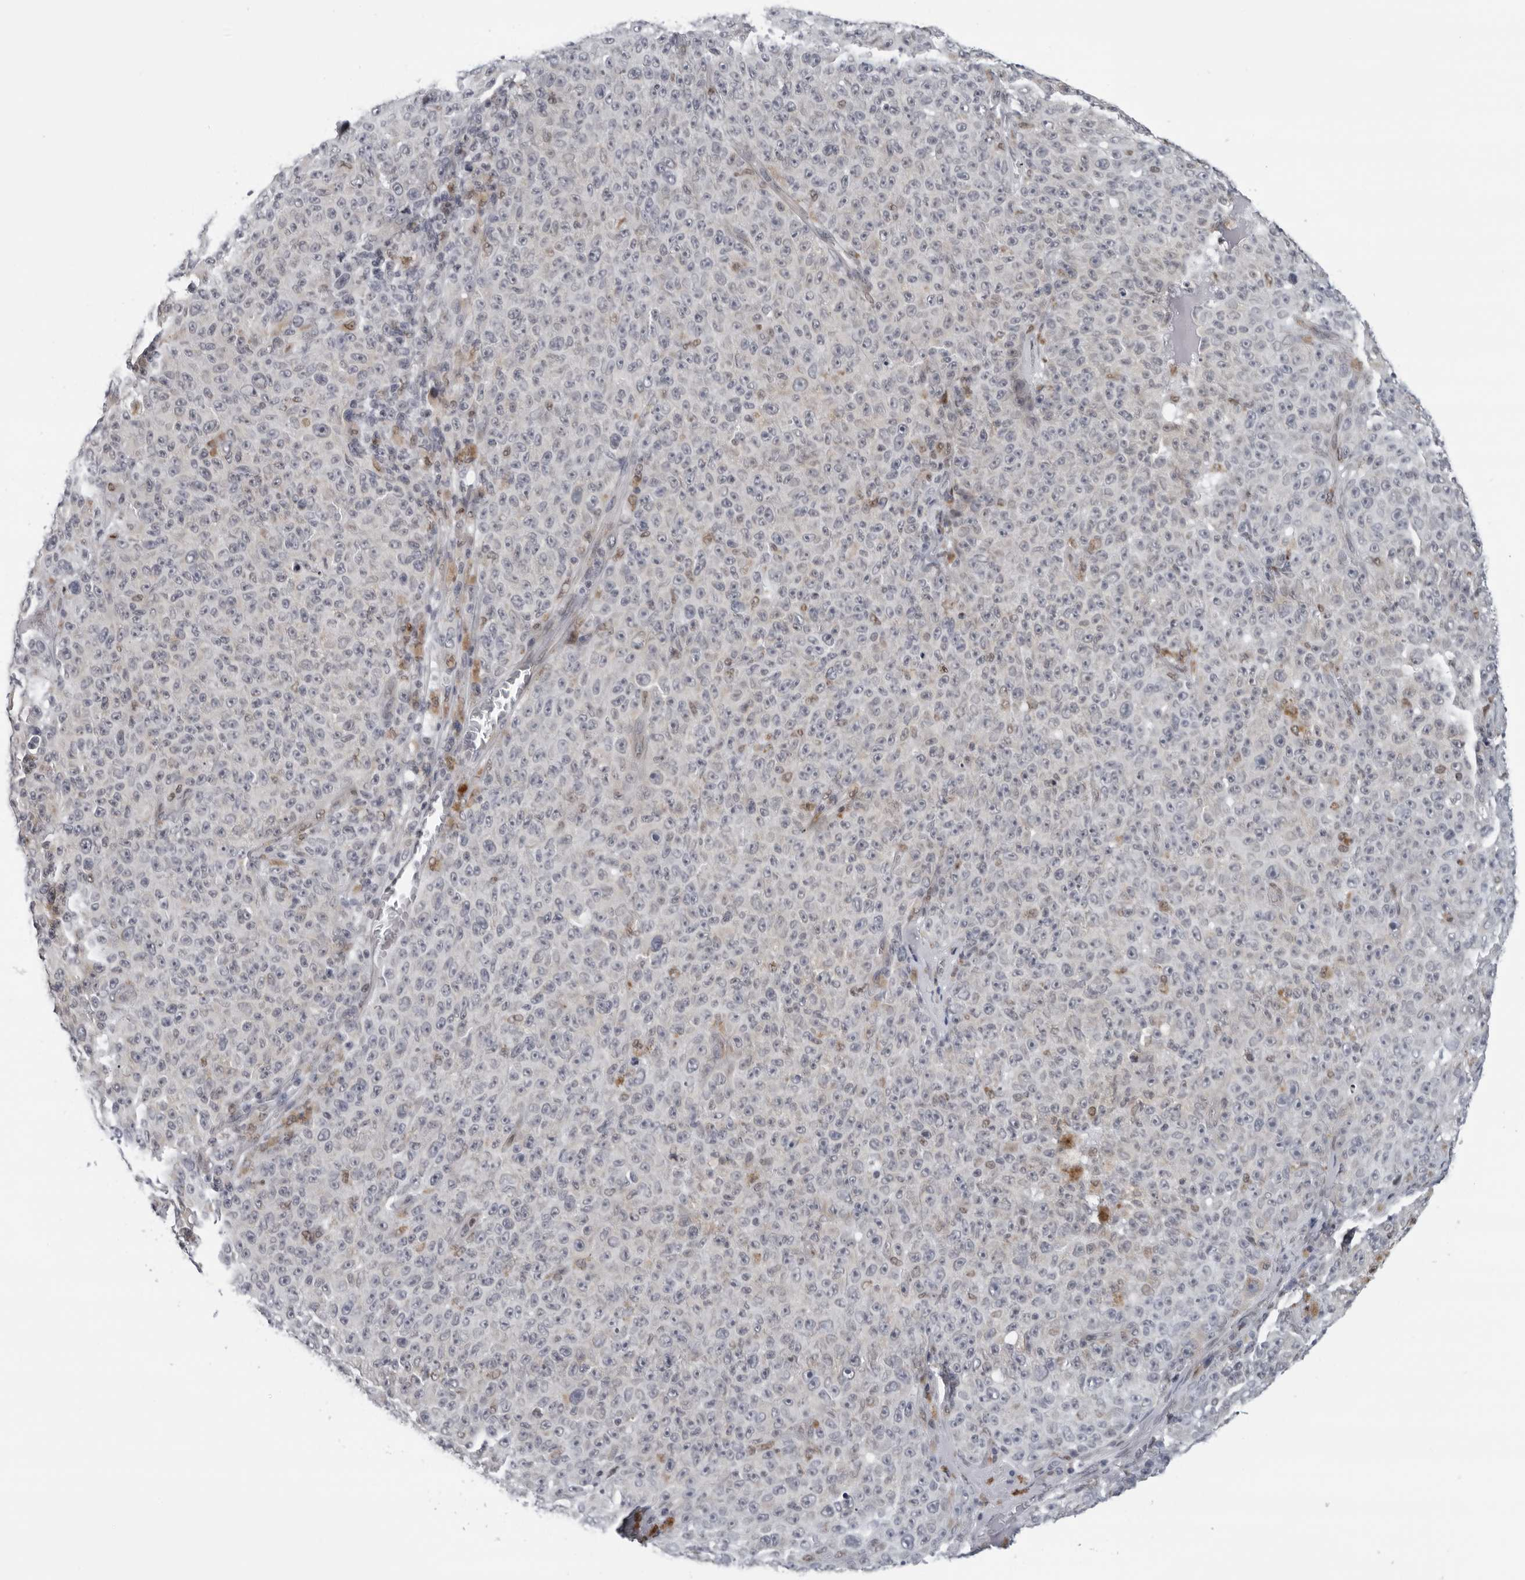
{"staining": {"intensity": "negative", "quantity": "none", "location": "none"}, "tissue": "melanoma", "cell_type": "Tumor cells", "image_type": "cancer", "snomed": [{"axis": "morphology", "description": "Malignant melanoma, NOS"}, {"axis": "topography", "description": "Skin"}], "caption": "Immunohistochemistry photomicrograph of melanoma stained for a protein (brown), which shows no staining in tumor cells.", "gene": "CPT2", "patient": {"sex": "female", "age": 82}}